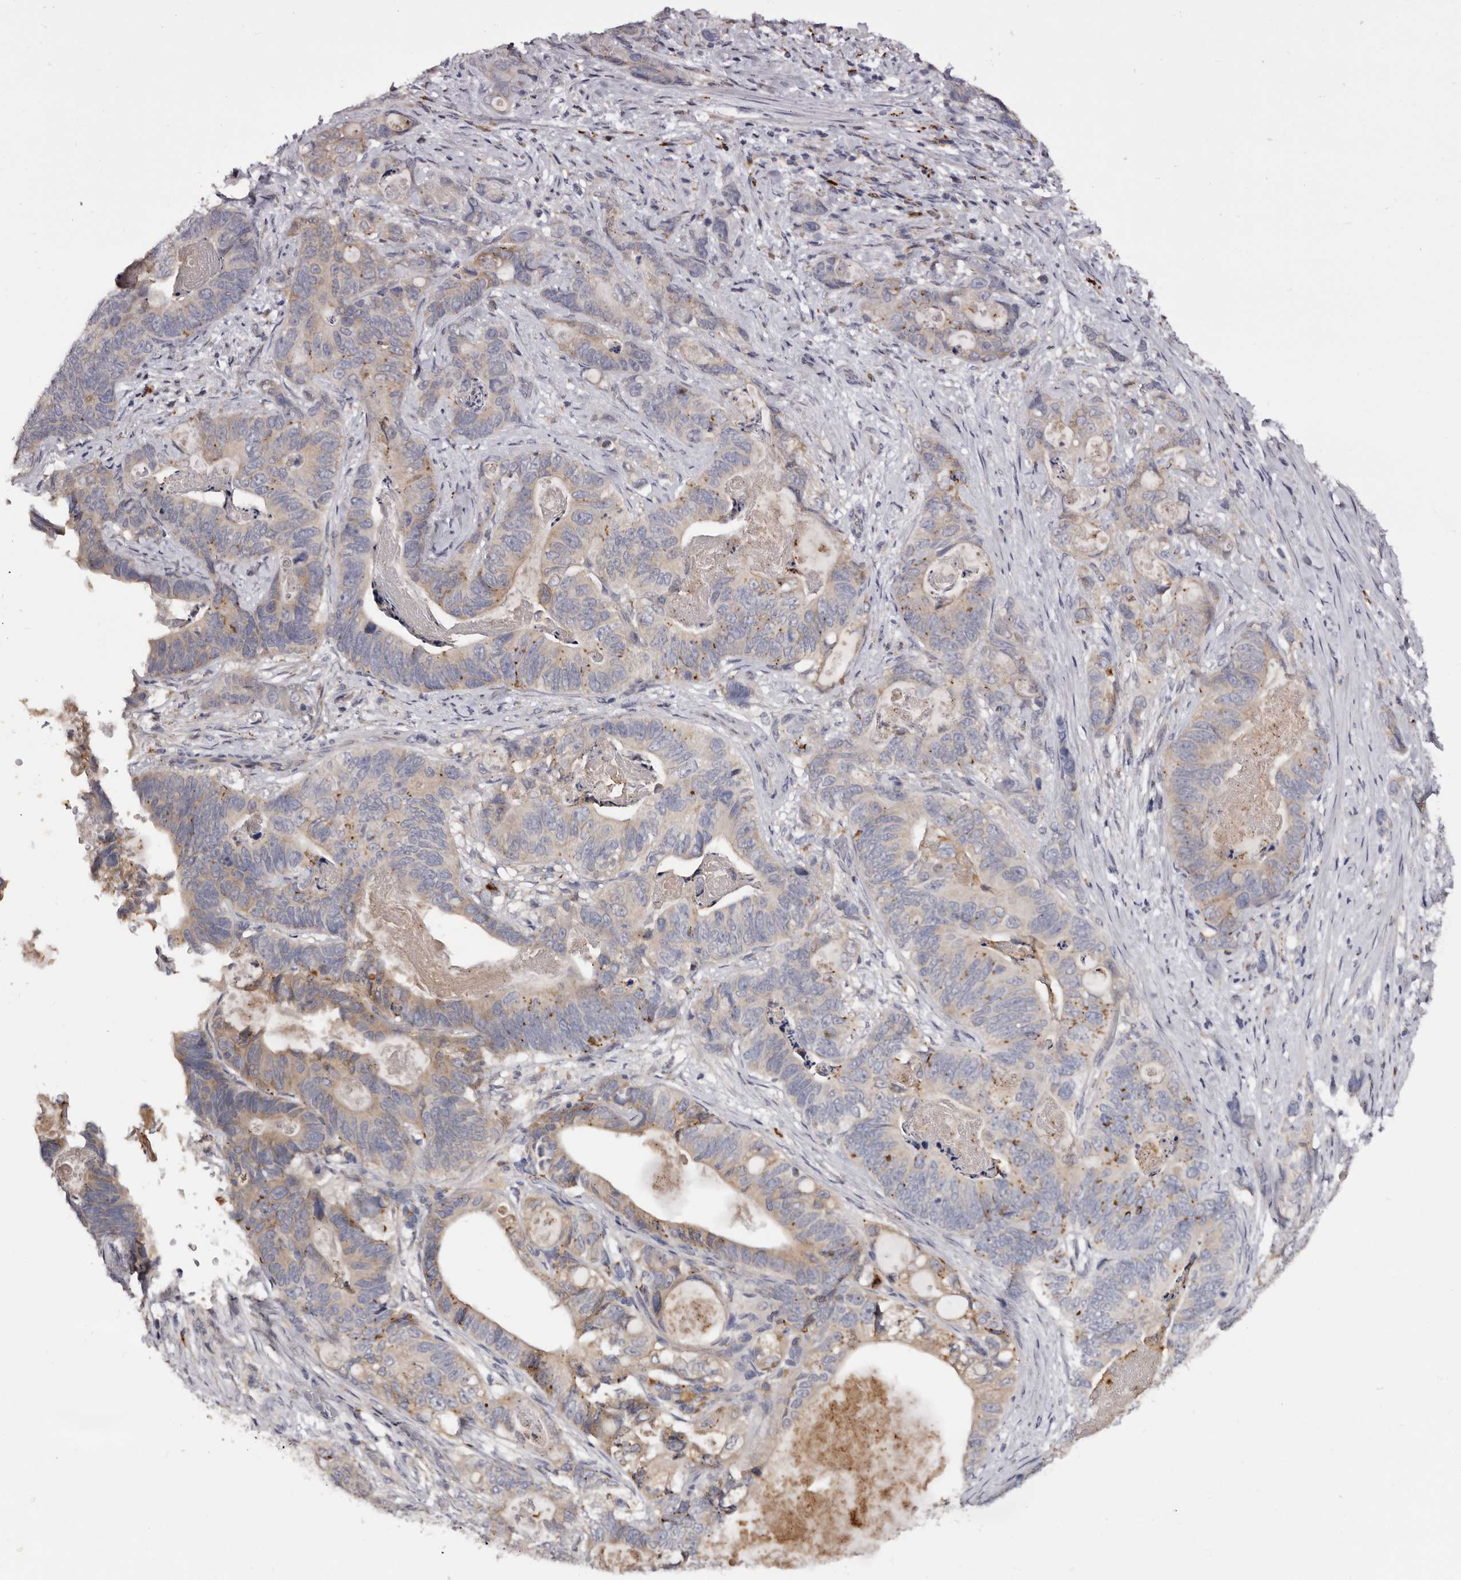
{"staining": {"intensity": "weak", "quantity": "25%-75%", "location": "cytoplasmic/membranous"}, "tissue": "stomach cancer", "cell_type": "Tumor cells", "image_type": "cancer", "snomed": [{"axis": "morphology", "description": "Normal tissue, NOS"}, {"axis": "morphology", "description": "Adenocarcinoma, NOS"}, {"axis": "topography", "description": "Stomach"}], "caption": "Tumor cells exhibit low levels of weak cytoplasmic/membranous positivity in about 25%-75% of cells in stomach cancer (adenocarcinoma). The staining was performed using DAB (3,3'-diaminobenzidine), with brown indicating positive protein expression. Nuclei are stained blue with hematoxylin.", "gene": "DAP", "patient": {"sex": "female", "age": 89}}